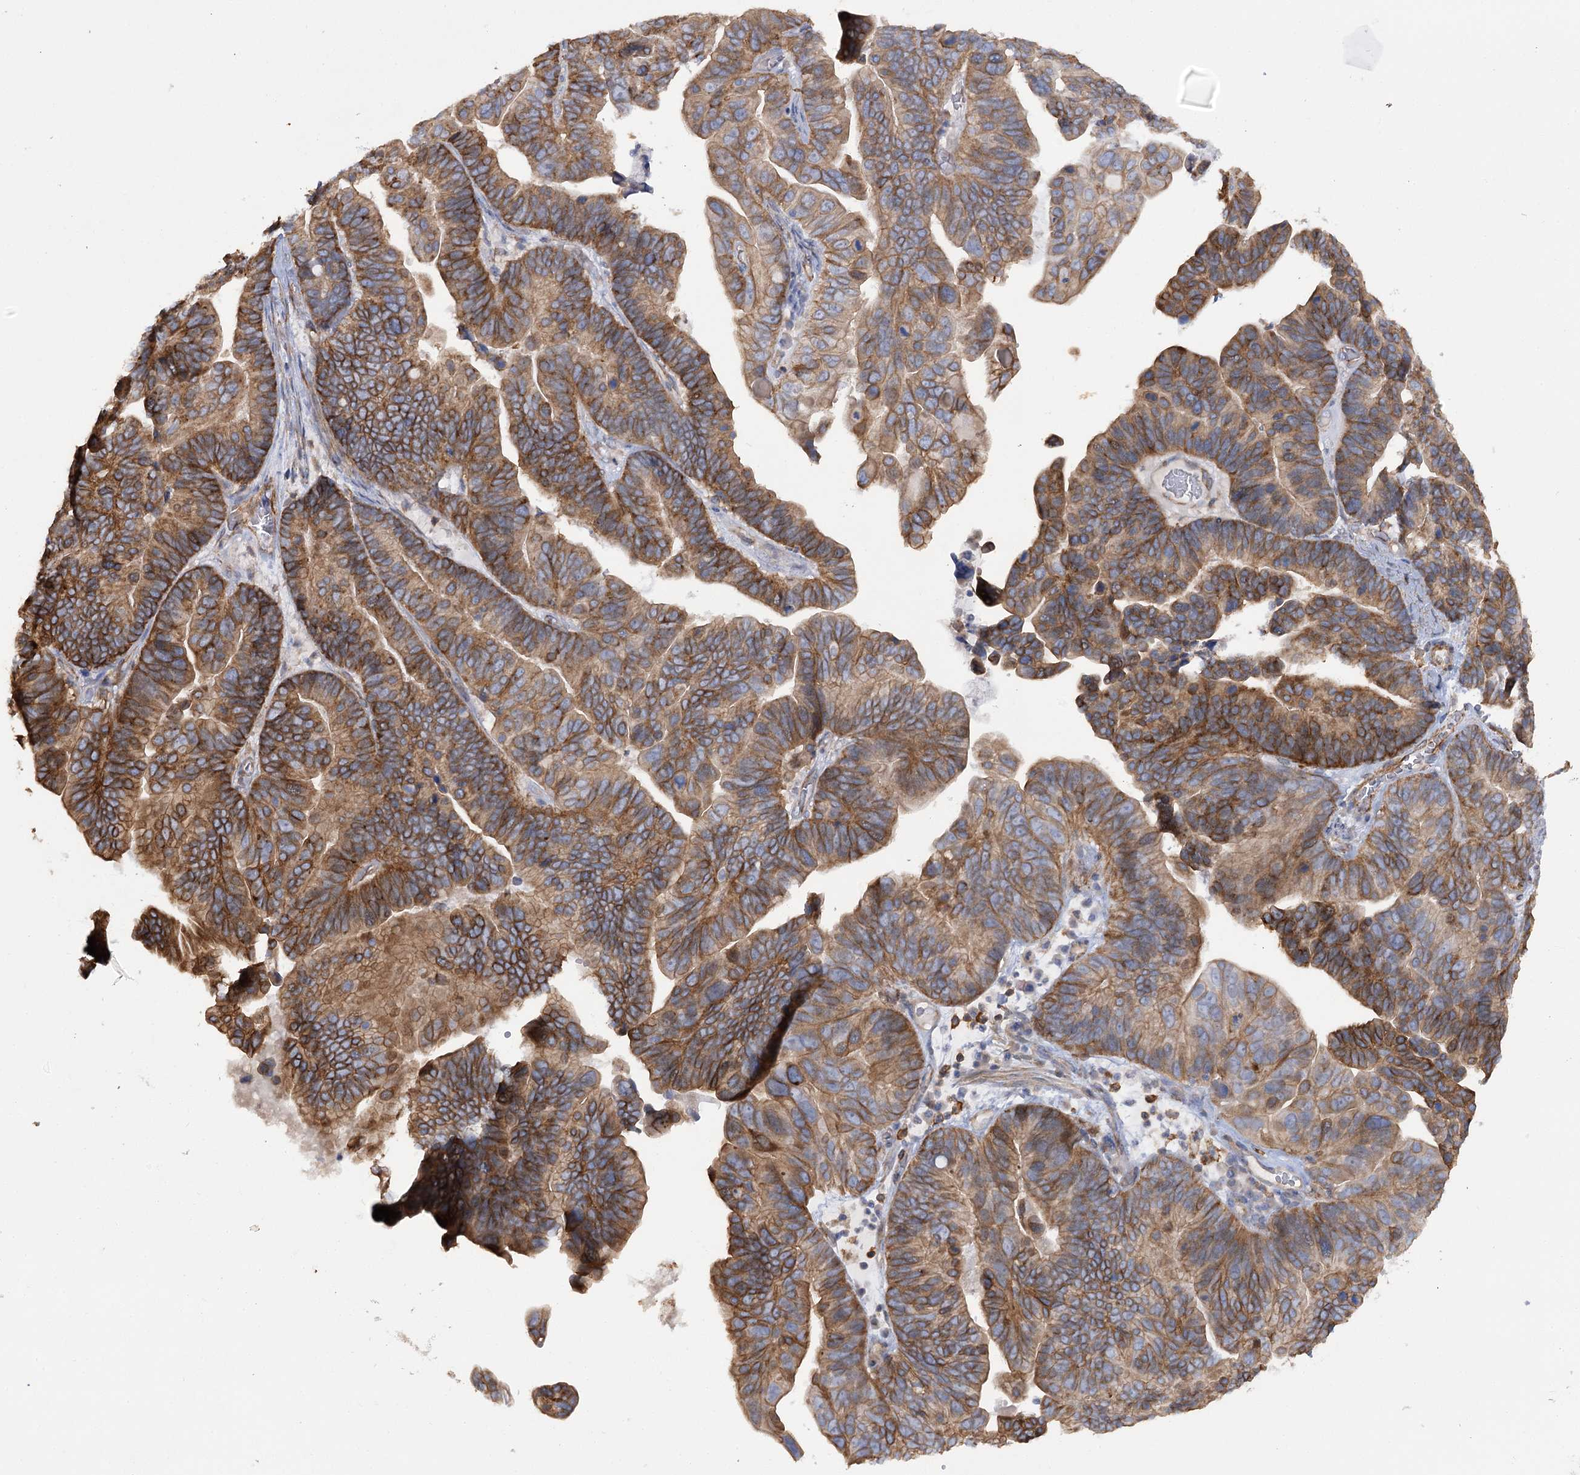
{"staining": {"intensity": "moderate", "quantity": ">75%", "location": "cytoplasmic/membranous"}, "tissue": "ovarian cancer", "cell_type": "Tumor cells", "image_type": "cancer", "snomed": [{"axis": "morphology", "description": "Cystadenocarcinoma, serous, NOS"}, {"axis": "topography", "description": "Ovary"}], "caption": "Immunohistochemical staining of human serous cystadenocarcinoma (ovarian) reveals moderate cytoplasmic/membranous protein positivity in about >75% of tumor cells.", "gene": "SYNPO2", "patient": {"sex": "female", "age": 56}}